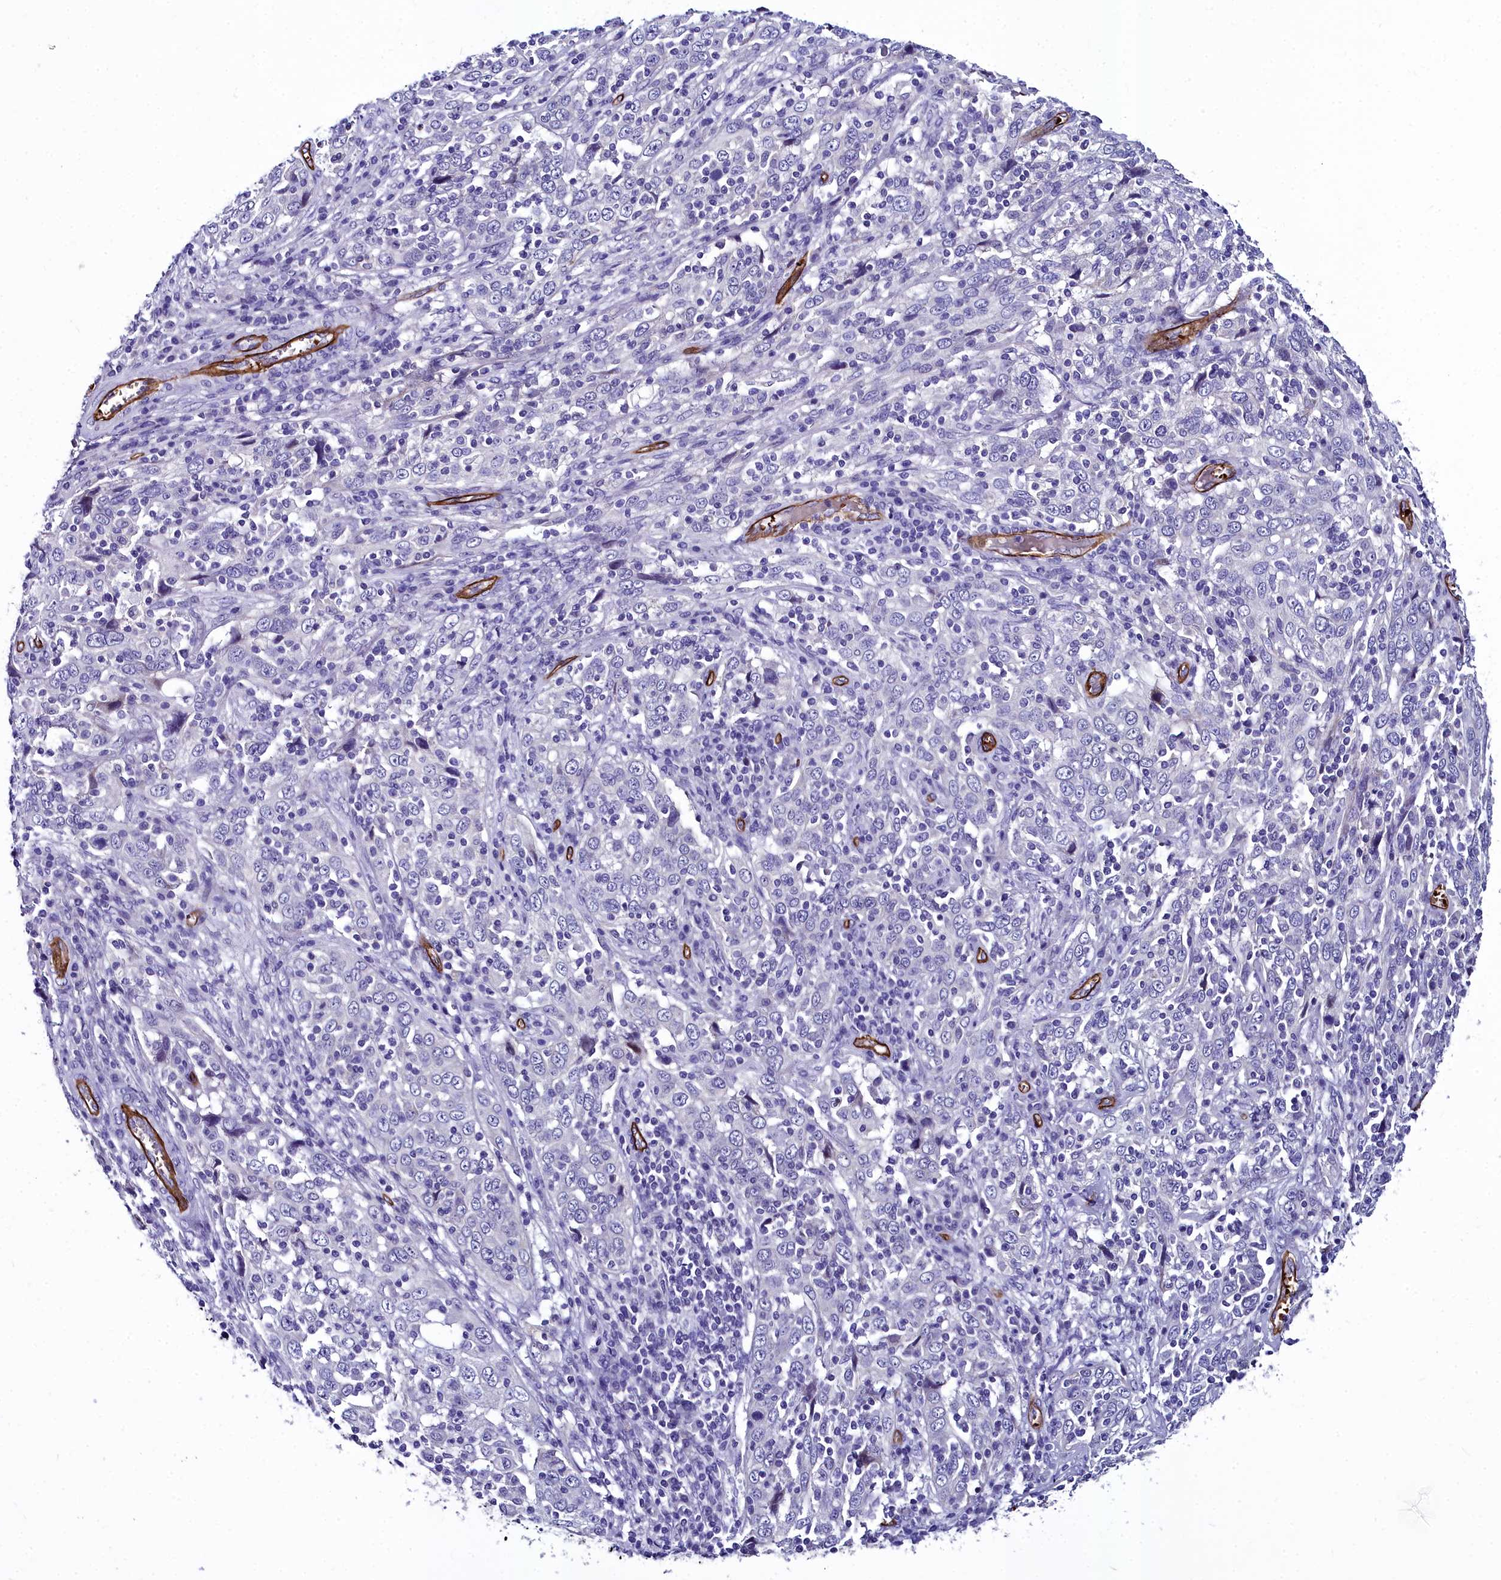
{"staining": {"intensity": "negative", "quantity": "none", "location": "none"}, "tissue": "cervical cancer", "cell_type": "Tumor cells", "image_type": "cancer", "snomed": [{"axis": "morphology", "description": "Squamous cell carcinoma, NOS"}, {"axis": "topography", "description": "Cervix"}], "caption": "Immunohistochemistry image of neoplastic tissue: cervical cancer (squamous cell carcinoma) stained with DAB (3,3'-diaminobenzidine) demonstrates no significant protein expression in tumor cells.", "gene": "CYP4F11", "patient": {"sex": "female", "age": 46}}